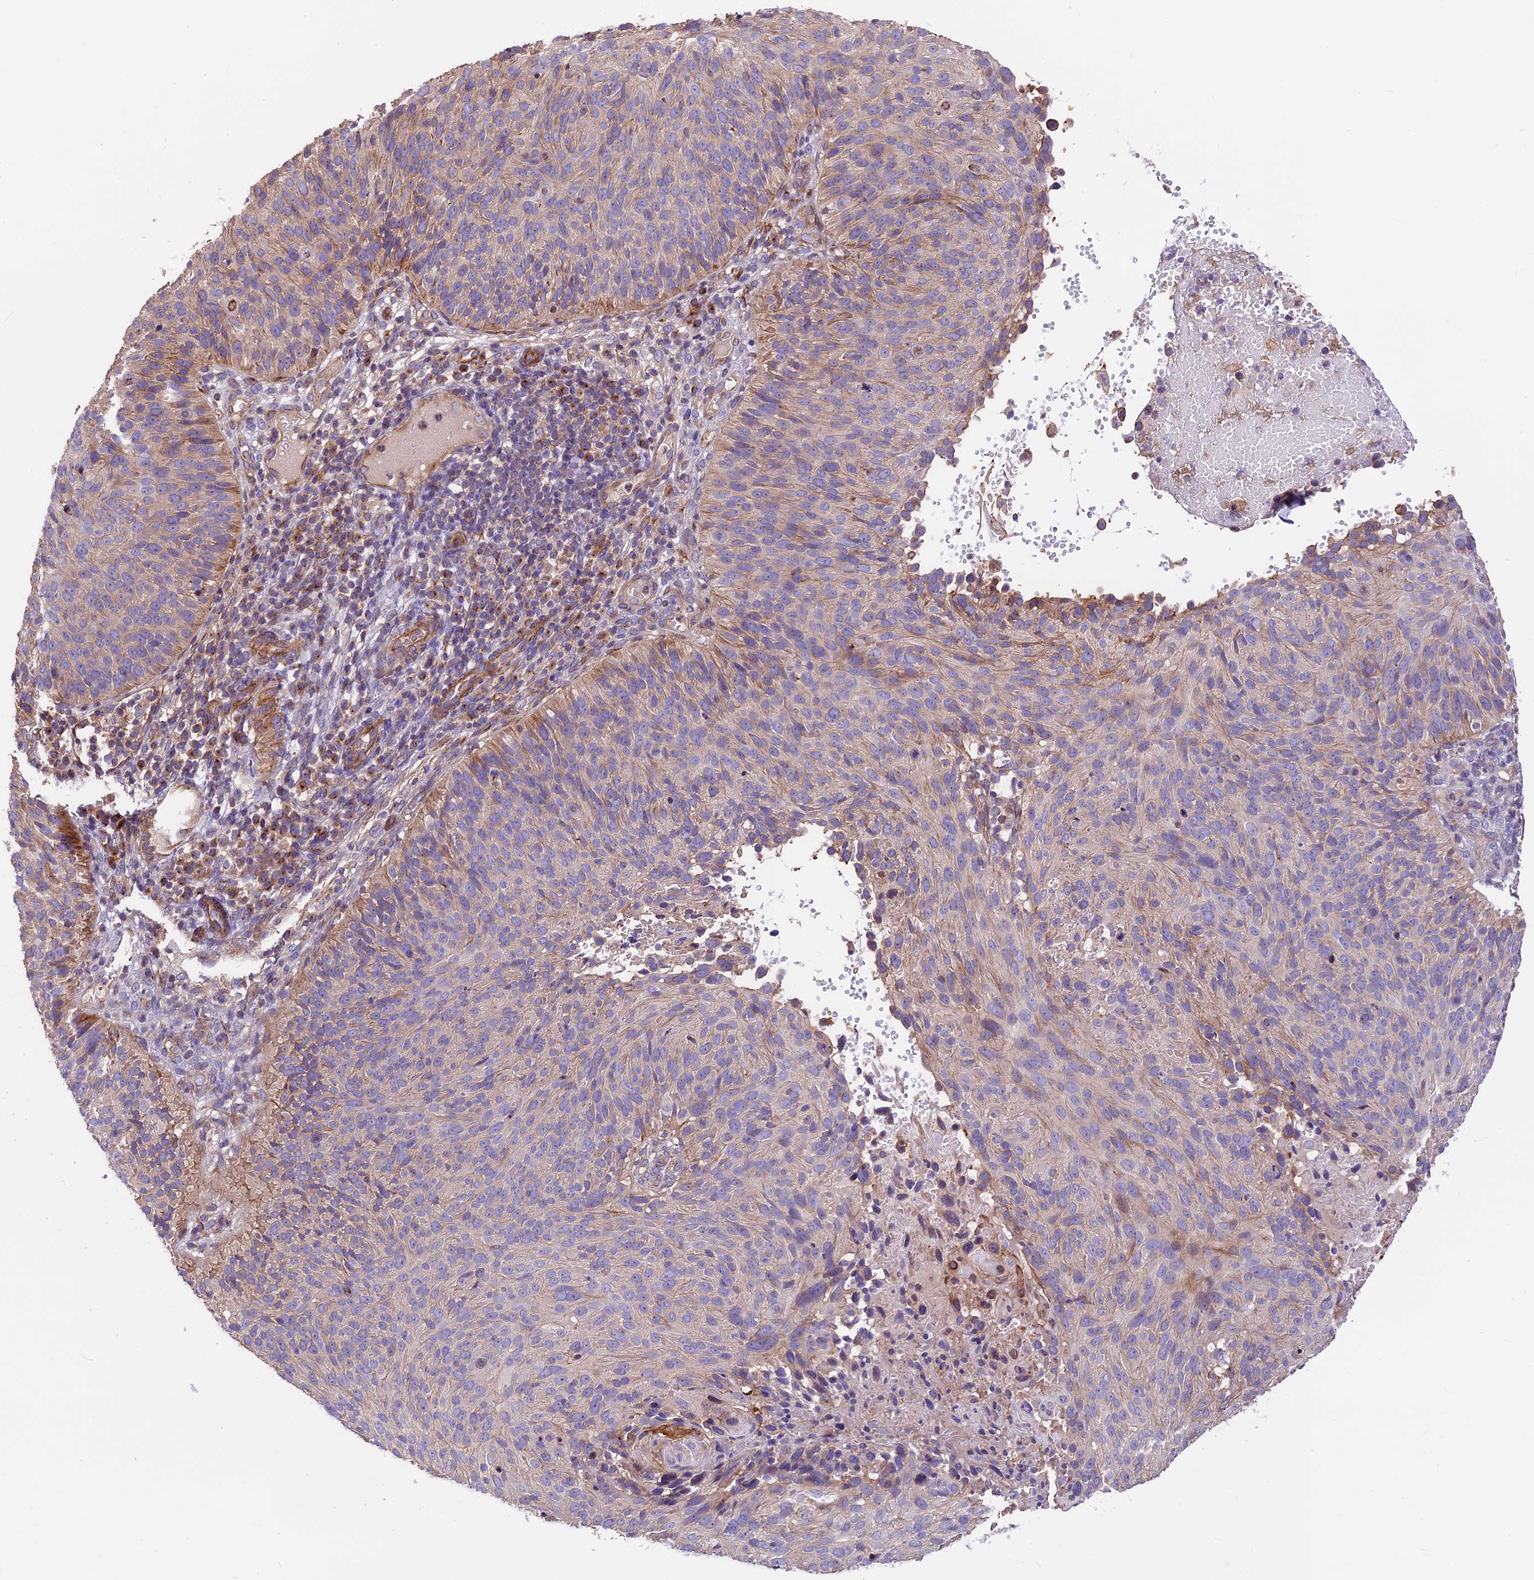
{"staining": {"intensity": "moderate", "quantity": "<25%", "location": "cytoplasmic/membranous"}, "tissue": "cervical cancer", "cell_type": "Tumor cells", "image_type": "cancer", "snomed": [{"axis": "morphology", "description": "Squamous cell carcinoma, NOS"}, {"axis": "topography", "description": "Cervix"}], "caption": "This is a histology image of immunohistochemistry (IHC) staining of cervical cancer (squamous cell carcinoma), which shows moderate staining in the cytoplasmic/membranous of tumor cells.", "gene": "ANO3", "patient": {"sex": "female", "age": 74}}